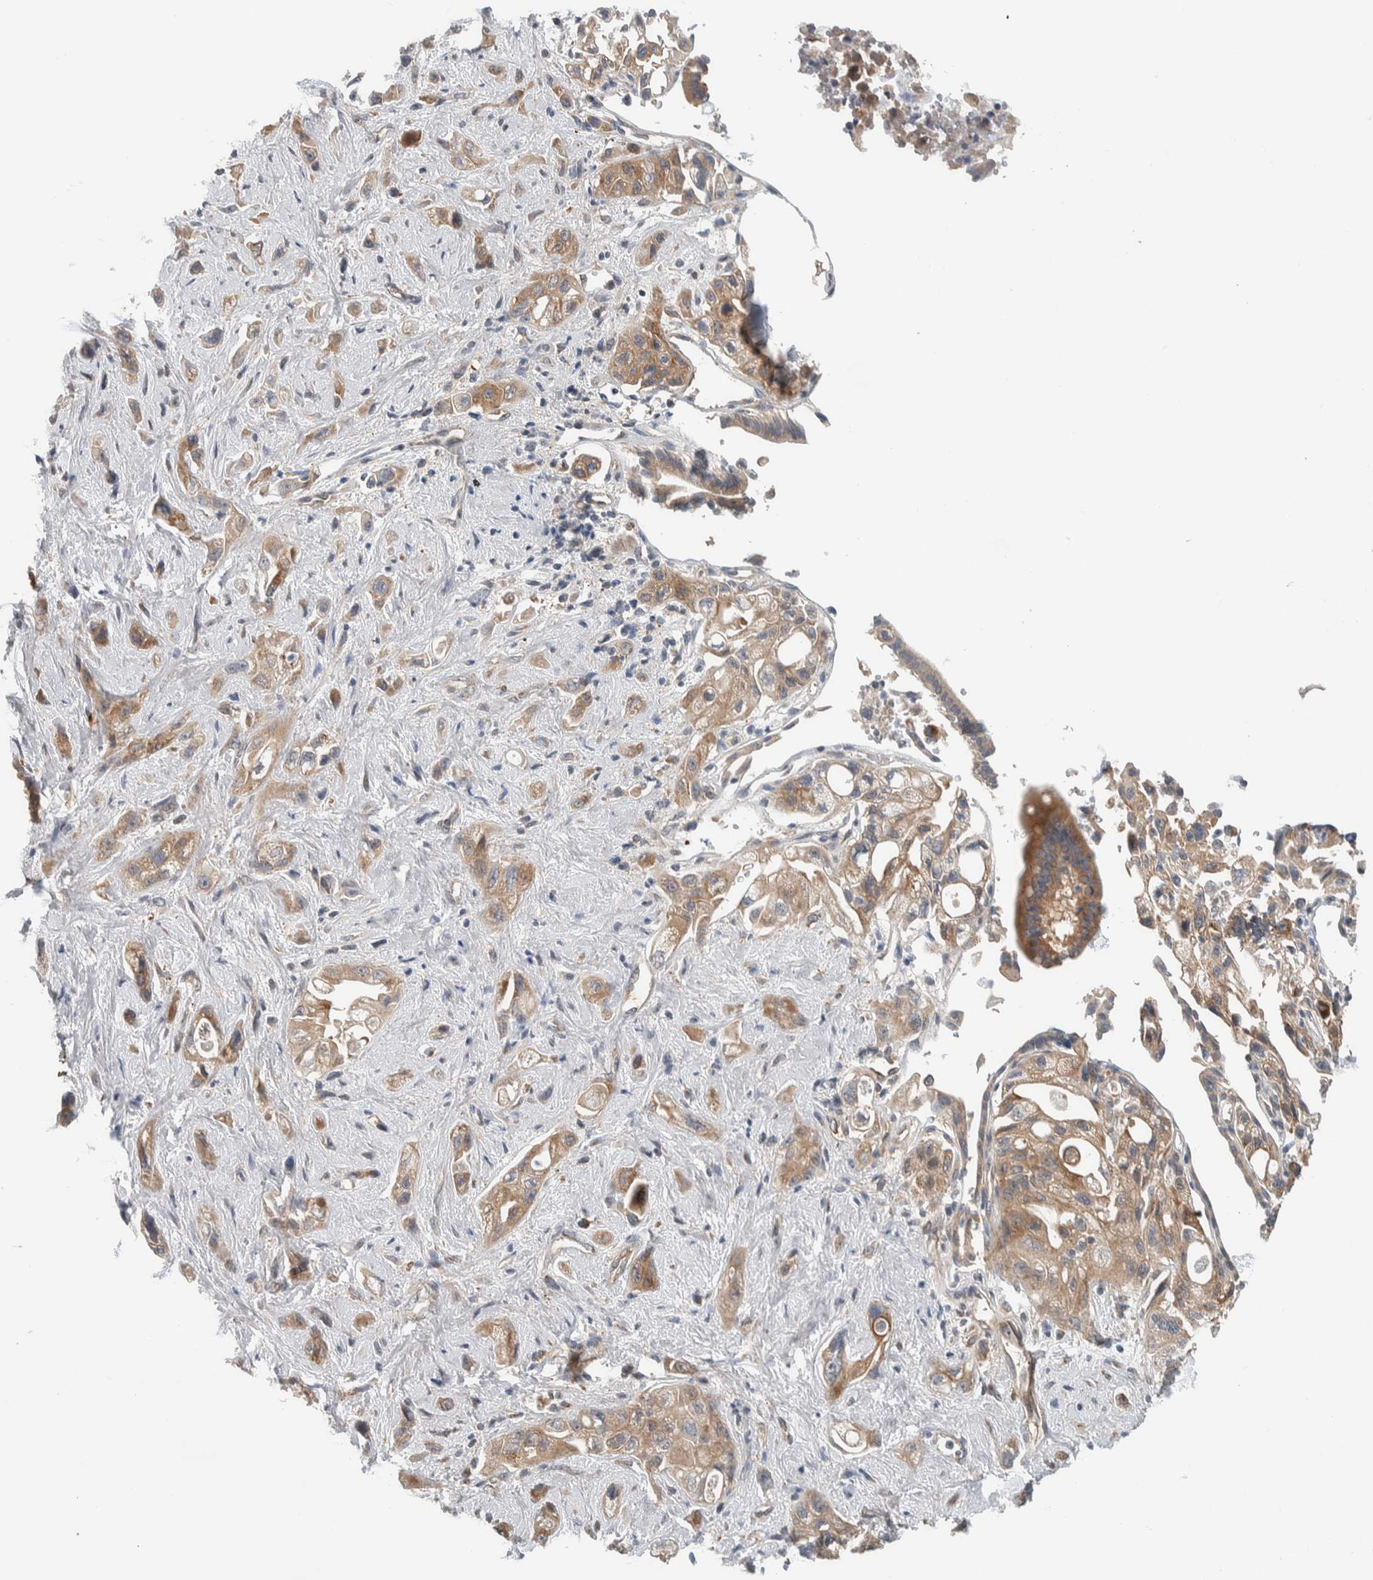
{"staining": {"intensity": "moderate", "quantity": ">75%", "location": "cytoplasmic/membranous"}, "tissue": "pancreatic cancer", "cell_type": "Tumor cells", "image_type": "cancer", "snomed": [{"axis": "morphology", "description": "Adenocarcinoma, NOS"}, {"axis": "topography", "description": "Pancreas"}], "caption": "A brown stain labels moderate cytoplasmic/membranous staining of a protein in pancreatic adenocarcinoma tumor cells.", "gene": "RERE", "patient": {"sex": "female", "age": 66}}